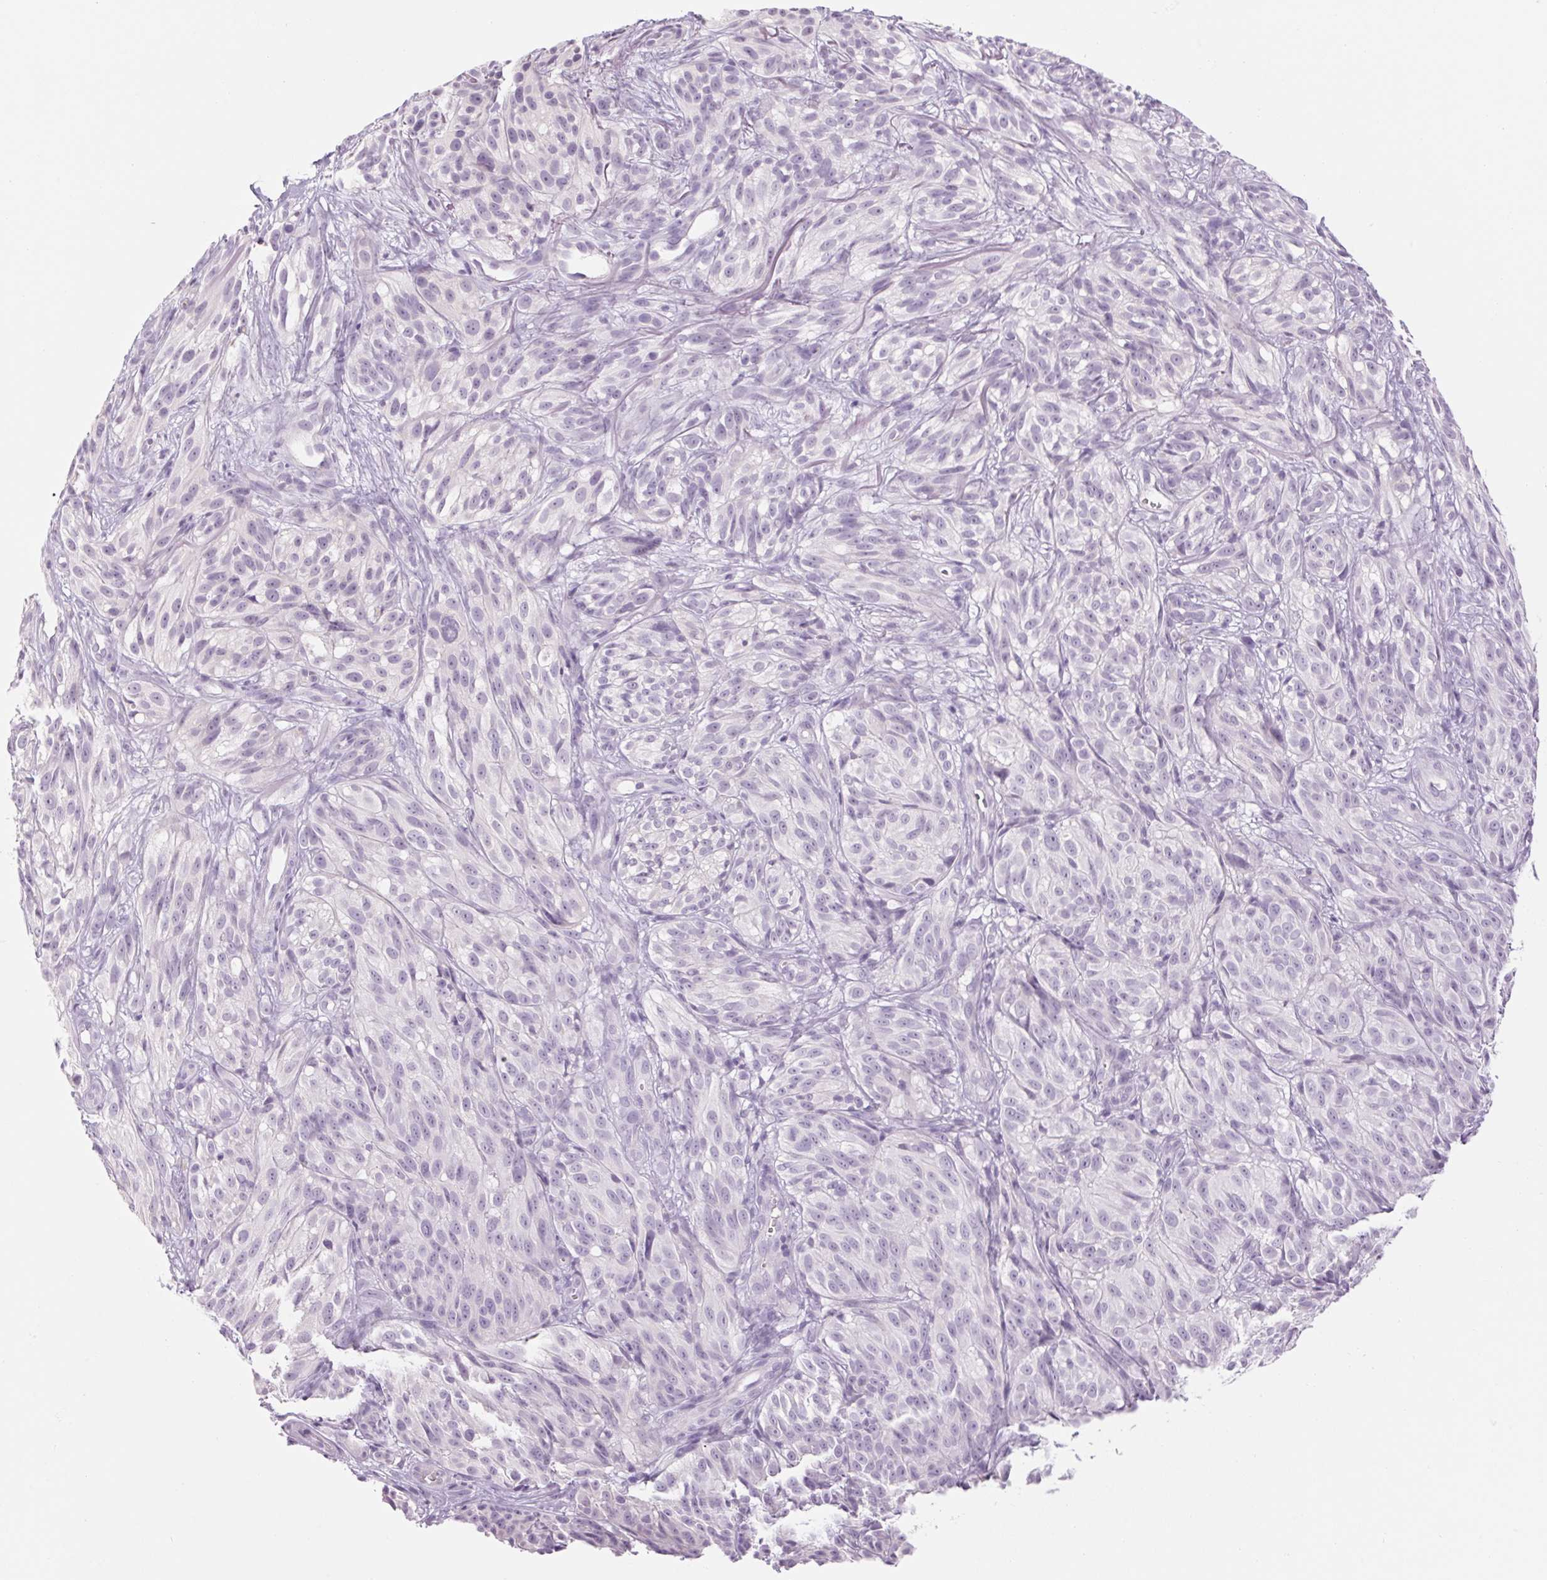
{"staining": {"intensity": "negative", "quantity": "none", "location": "none"}, "tissue": "melanoma", "cell_type": "Tumor cells", "image_type": "cancer", "snomed": [{"axis": "morphology", "description": "Malignant melanoma, NOS"}, {"axis": "topography", "description": "Skin"}], "caption": "Tumor cells are negative for brown protein staining in melanoma. (DAB (3,3'-diaminobenzidine) IHC with hematoxylin counter stain).", "gene": "RPTN", "patient": {"sex": "female", "age": 85}}